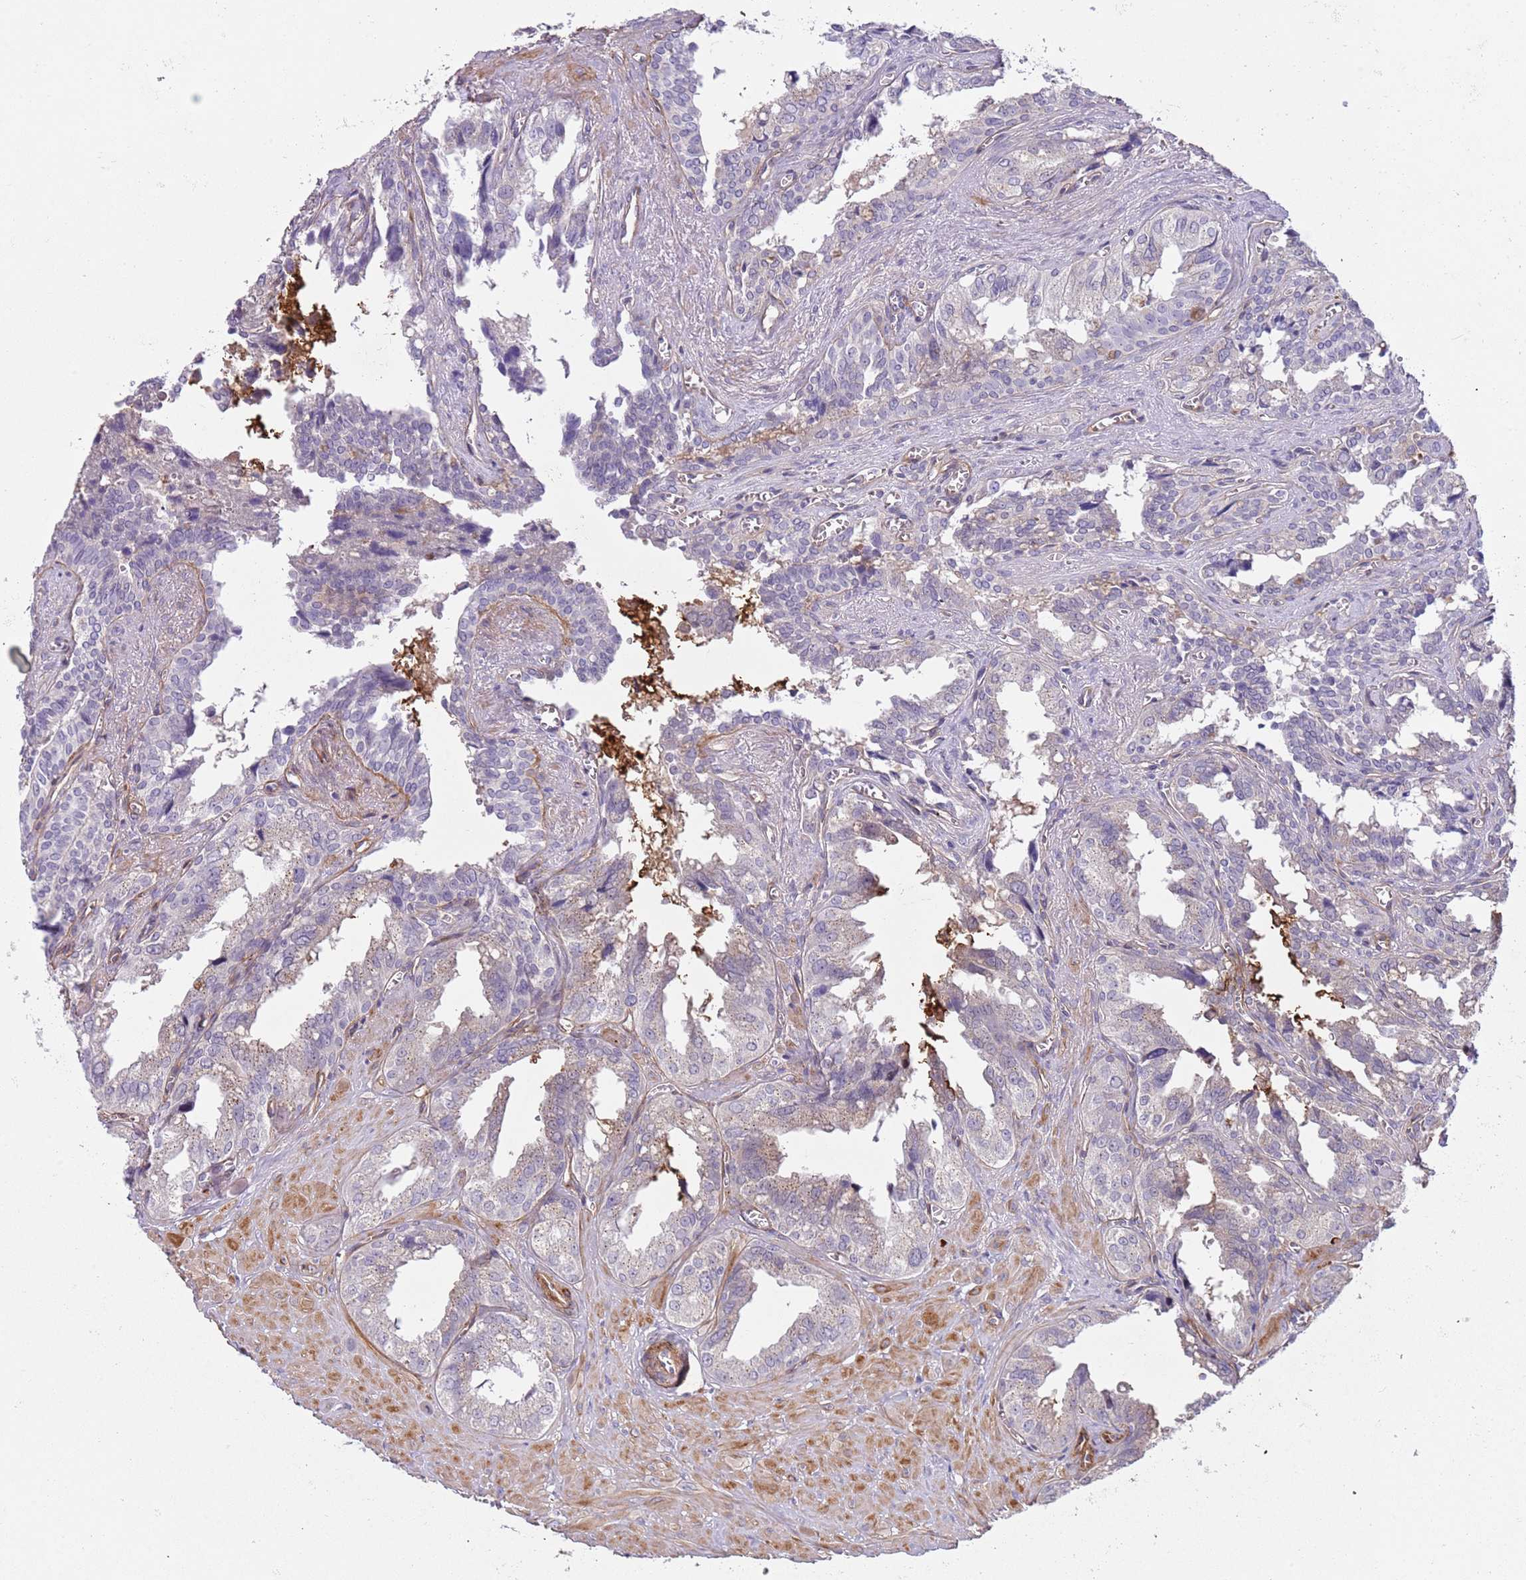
{"staining": {"intensity": "negative", "quantity": "none", "location": "none"}, "tissue": "seminal vesicle", "cell_type": "Glandular cells", "image_type": "normal", "snomed": [{"axis": "morphology", "description": "Normal tissue, NOS"}, {"axis": "topography", "description": "Seminal veicle"}], "caption": "Immunohistochemistry of benign human seminal vesicle demonstrates no expression in glandular cells. (Brightfield microscopy of DAB (3,3'-diaminobenzidine) immunohistochemistry (IHC) at high magnification).", "gene": "TINAGL1", "patient": {"sex": "male", "age": 67}}